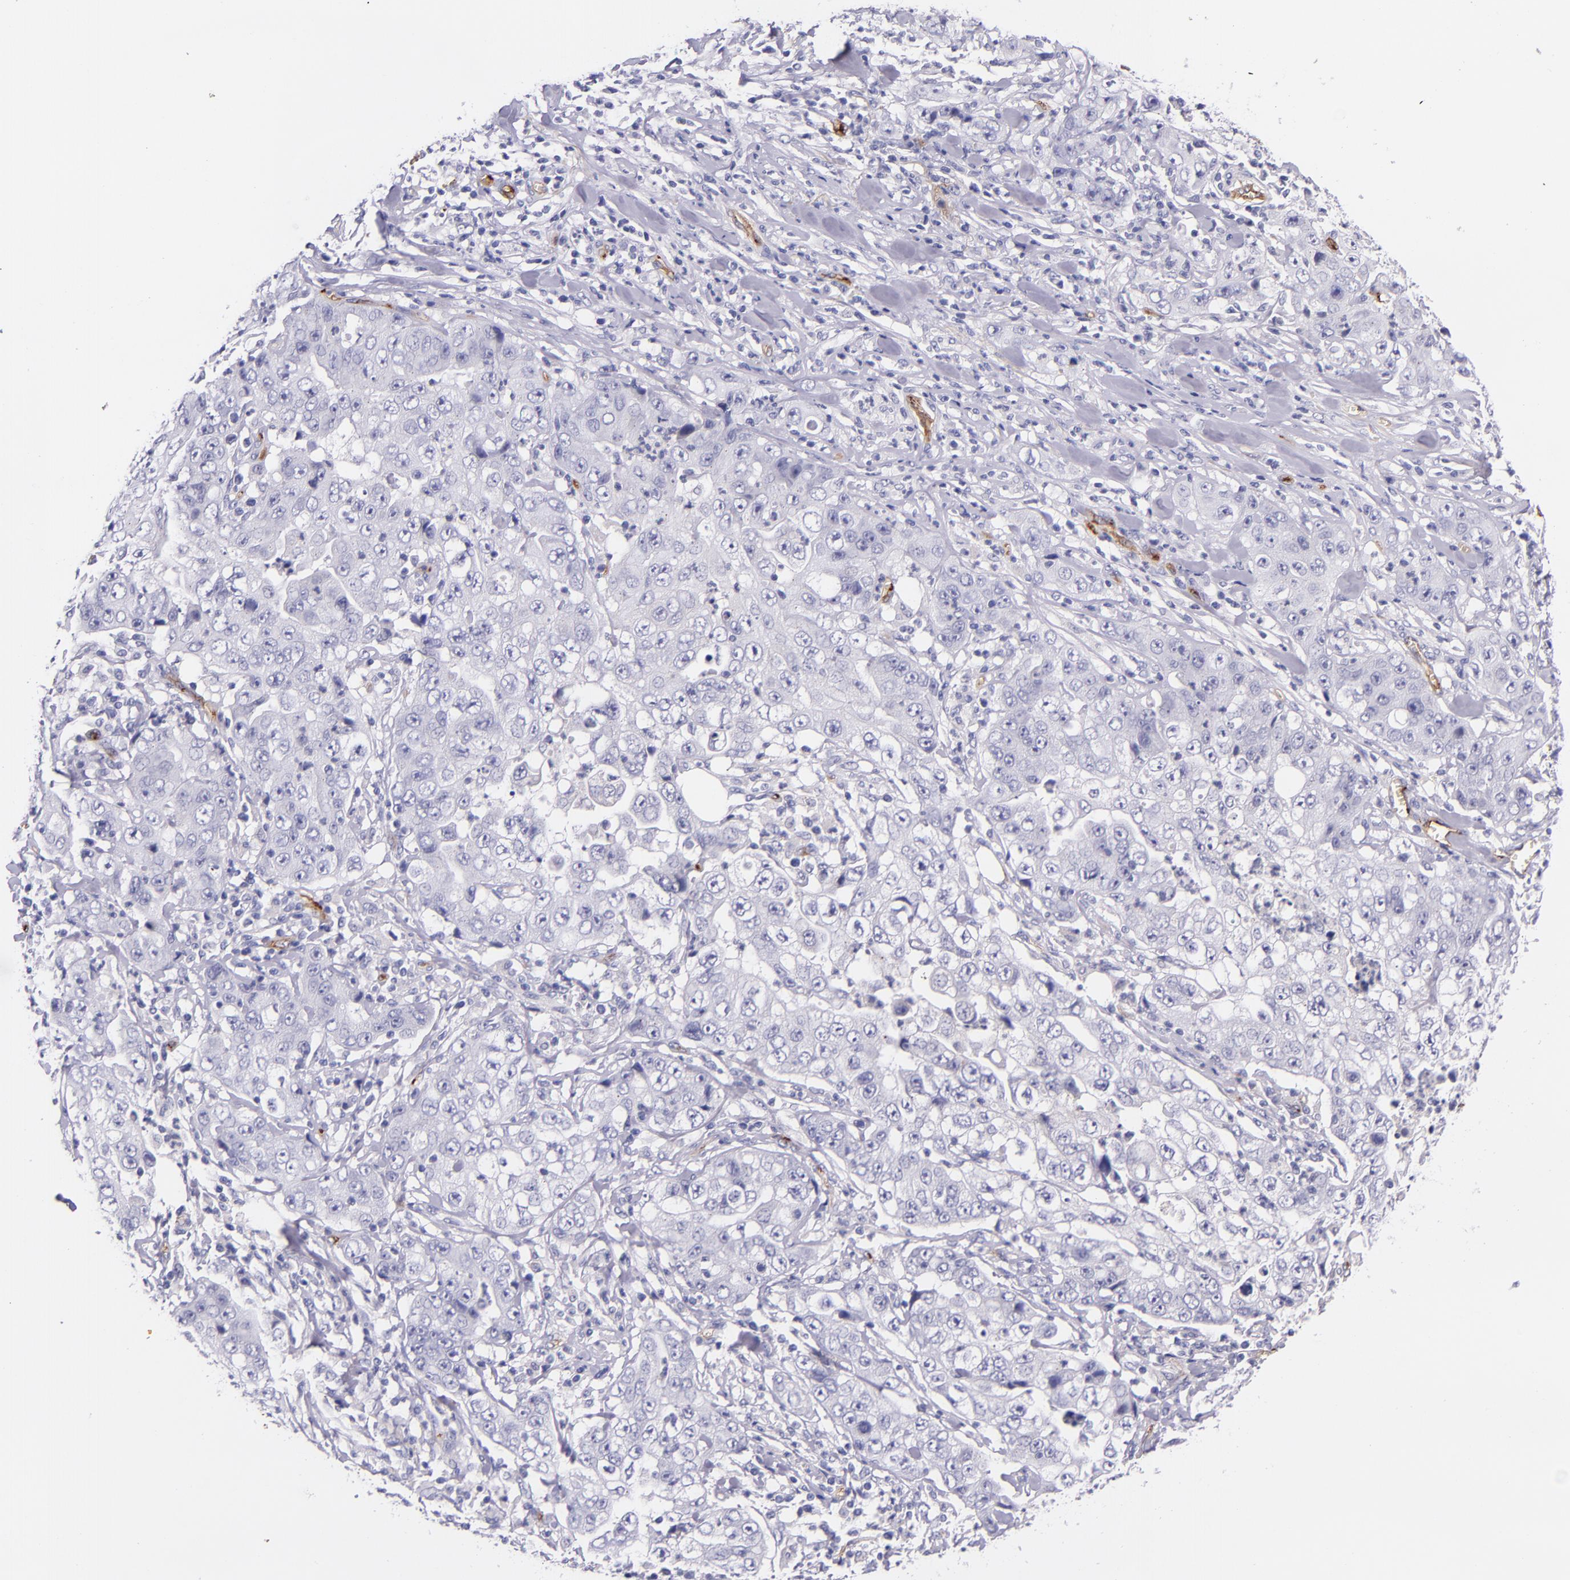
{"staining": {"intensity": "negative", "quantity": "none", "location": "none"}, "tissue": "lung cancer", "cell_type": "Tumor cells", "image_type": "cancer", "snomed": [{"axis": "morphology", "description": "Squamous cell carcinoma, NOS"}, {"axis": "topography", "description": "Lung"}], "caption": "Immunohistochemistry (IHC) photomicrograph of neoplastic tissue: squamous cell carcinoma (lung) stained with DAB (3,3'-diaminobenzidine) demonstrates no significant protein positivity in tumor cells.", "gene": "NOS3", "patient": {"sex": "male", "age": 64}}